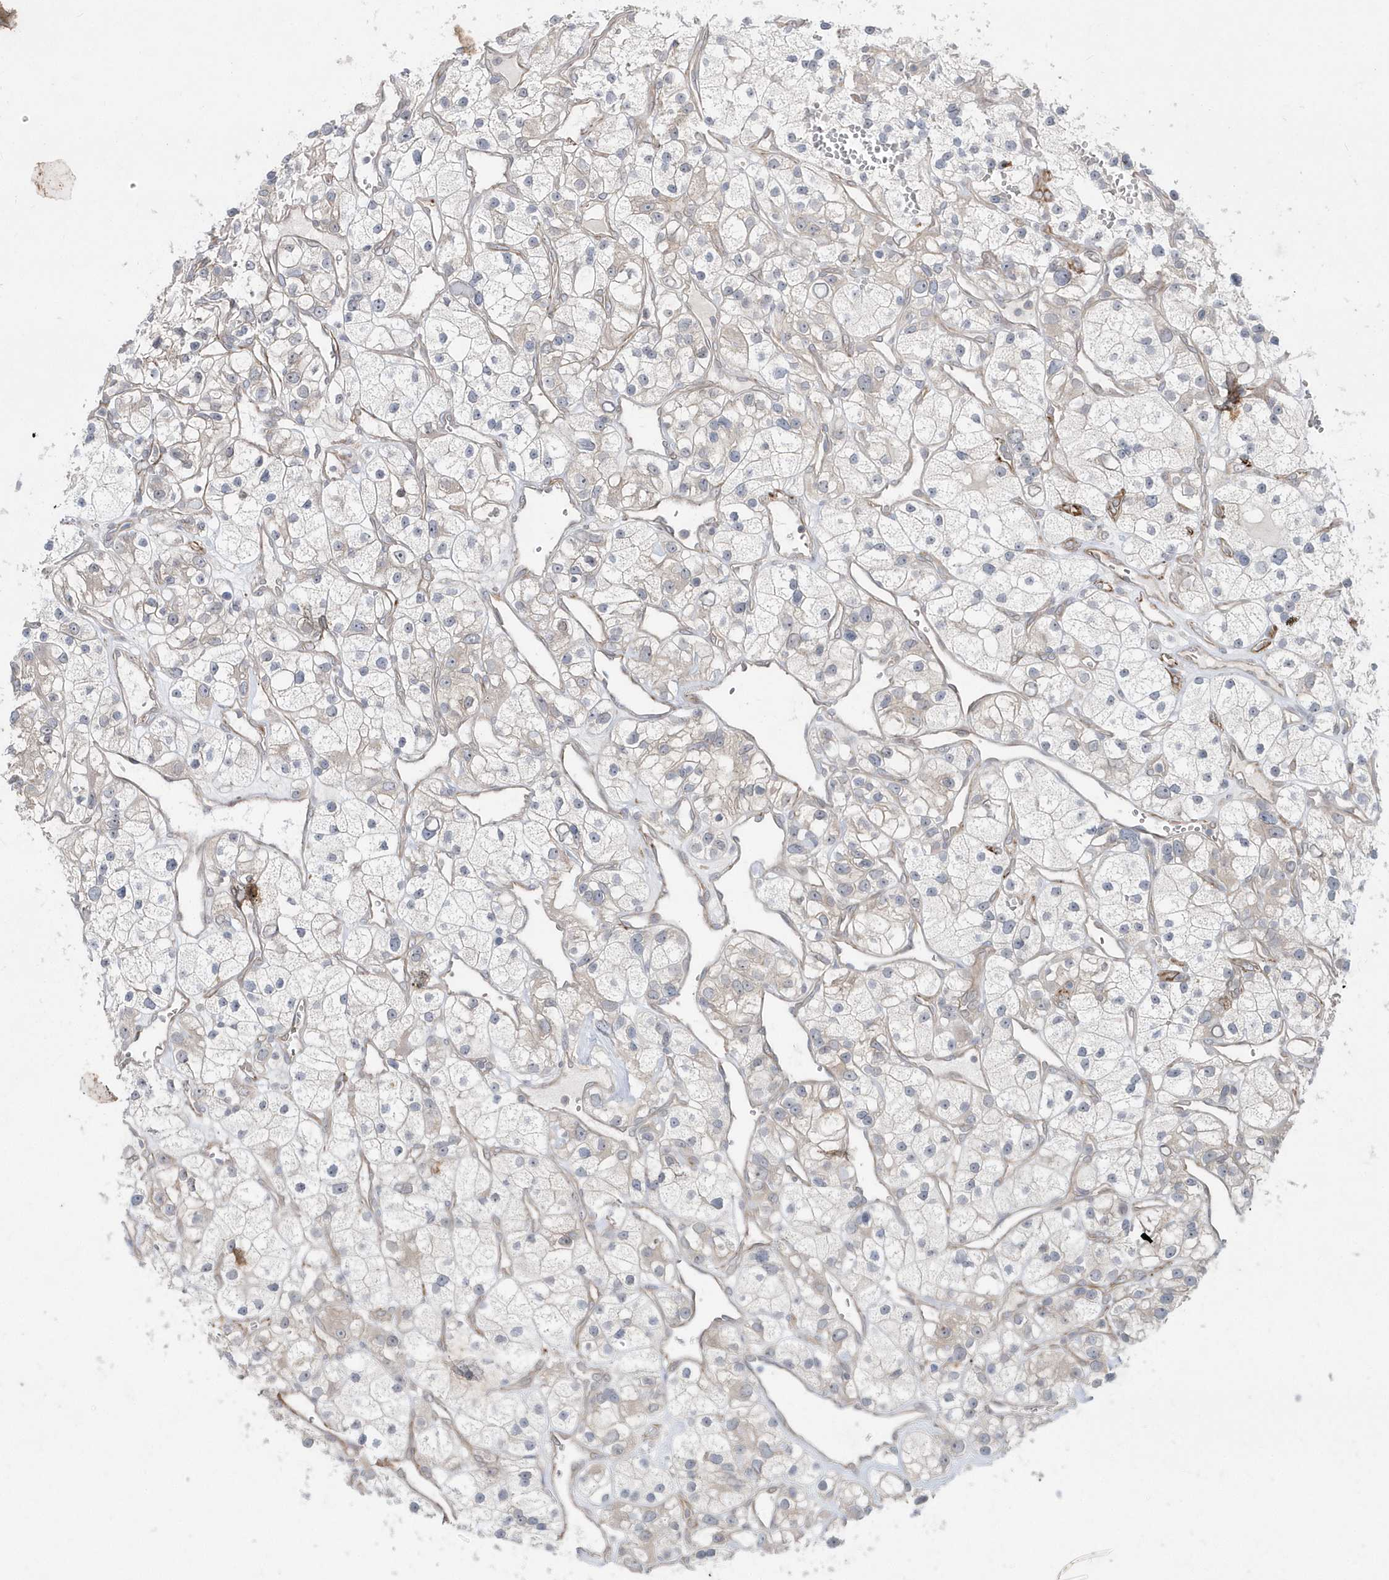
{"staining": {"intensity": "negative", "quantity": "none", "location": "none"}, "tissue": "renal cancer", "cell_type": "Tumor cells", "image_type": "cancer", "snomed": [{"axis": "morphology", "description": "Adenocarcinoma, NOS"}, {"axis": "topography", "description": "Kidney"}], "caption": "DAB immunohistochemical staining of renal adenocarcinoma displays no significant staining in tumor cells. Nuclei are stained in blue.", "gene": "DHX57", "patient": {"sex": "female", "age": 57}}